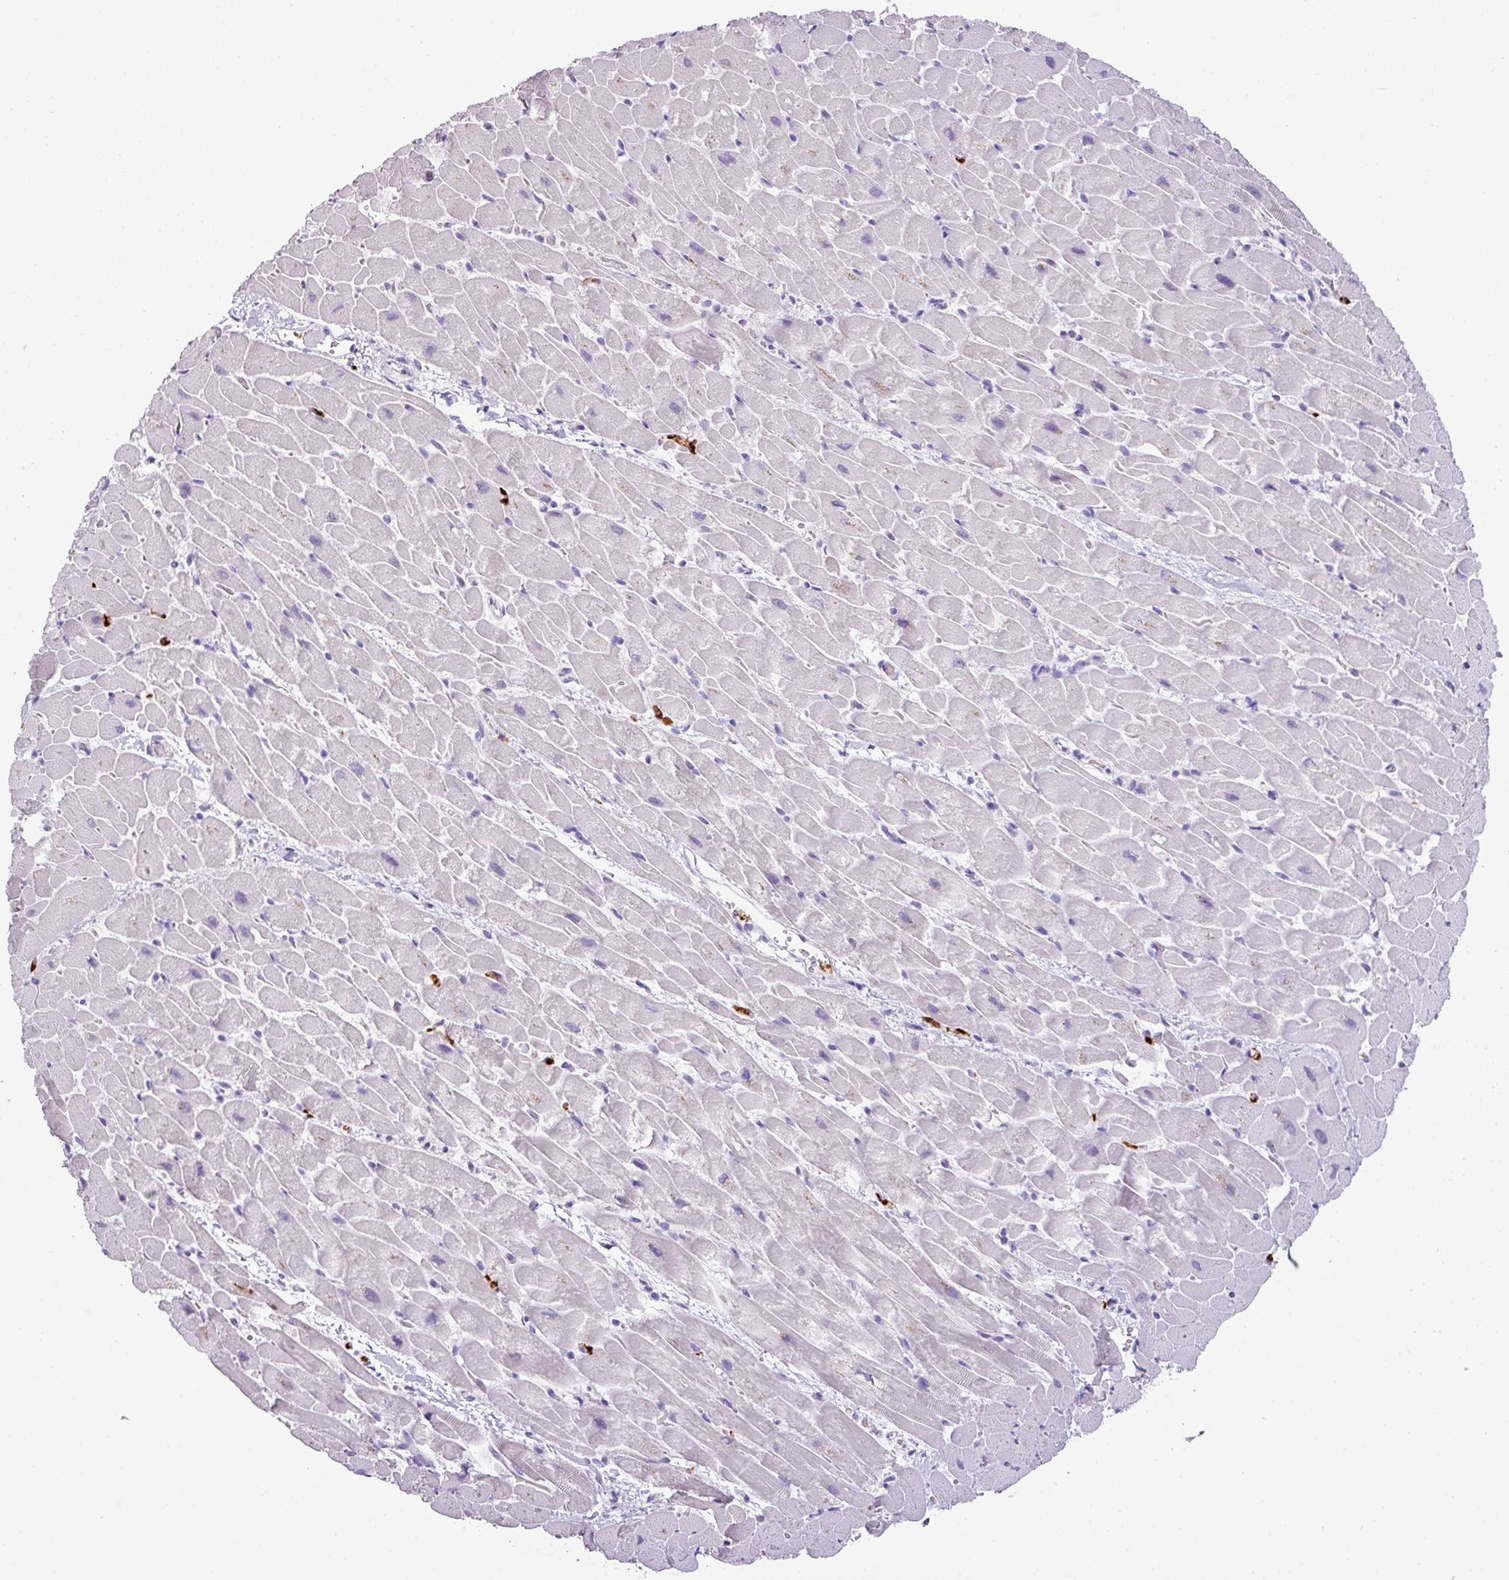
{"staining": {"intensity": "negative", "quantity": "none", "location": "none"}, "tissue": "heart muscle", "cell_type": "Cardiomyocytes", "image_type": "normal", "snomed": [{"axis": "morphology", "description": "Normal tissue, NOS"}, {"axis": "topography", "description": "Heart"}], "caption": "There is no significant staining in cardiomyocytes of heart muscle. Brightfield microscopy of immunohistochemistry stained with DAB (3,3'-diaminobenzidine) (brown) and hematoxylin (blue), captured at high magnification.", "gene": "CTSG", "patient": {"sex": "male", "age": 37}}